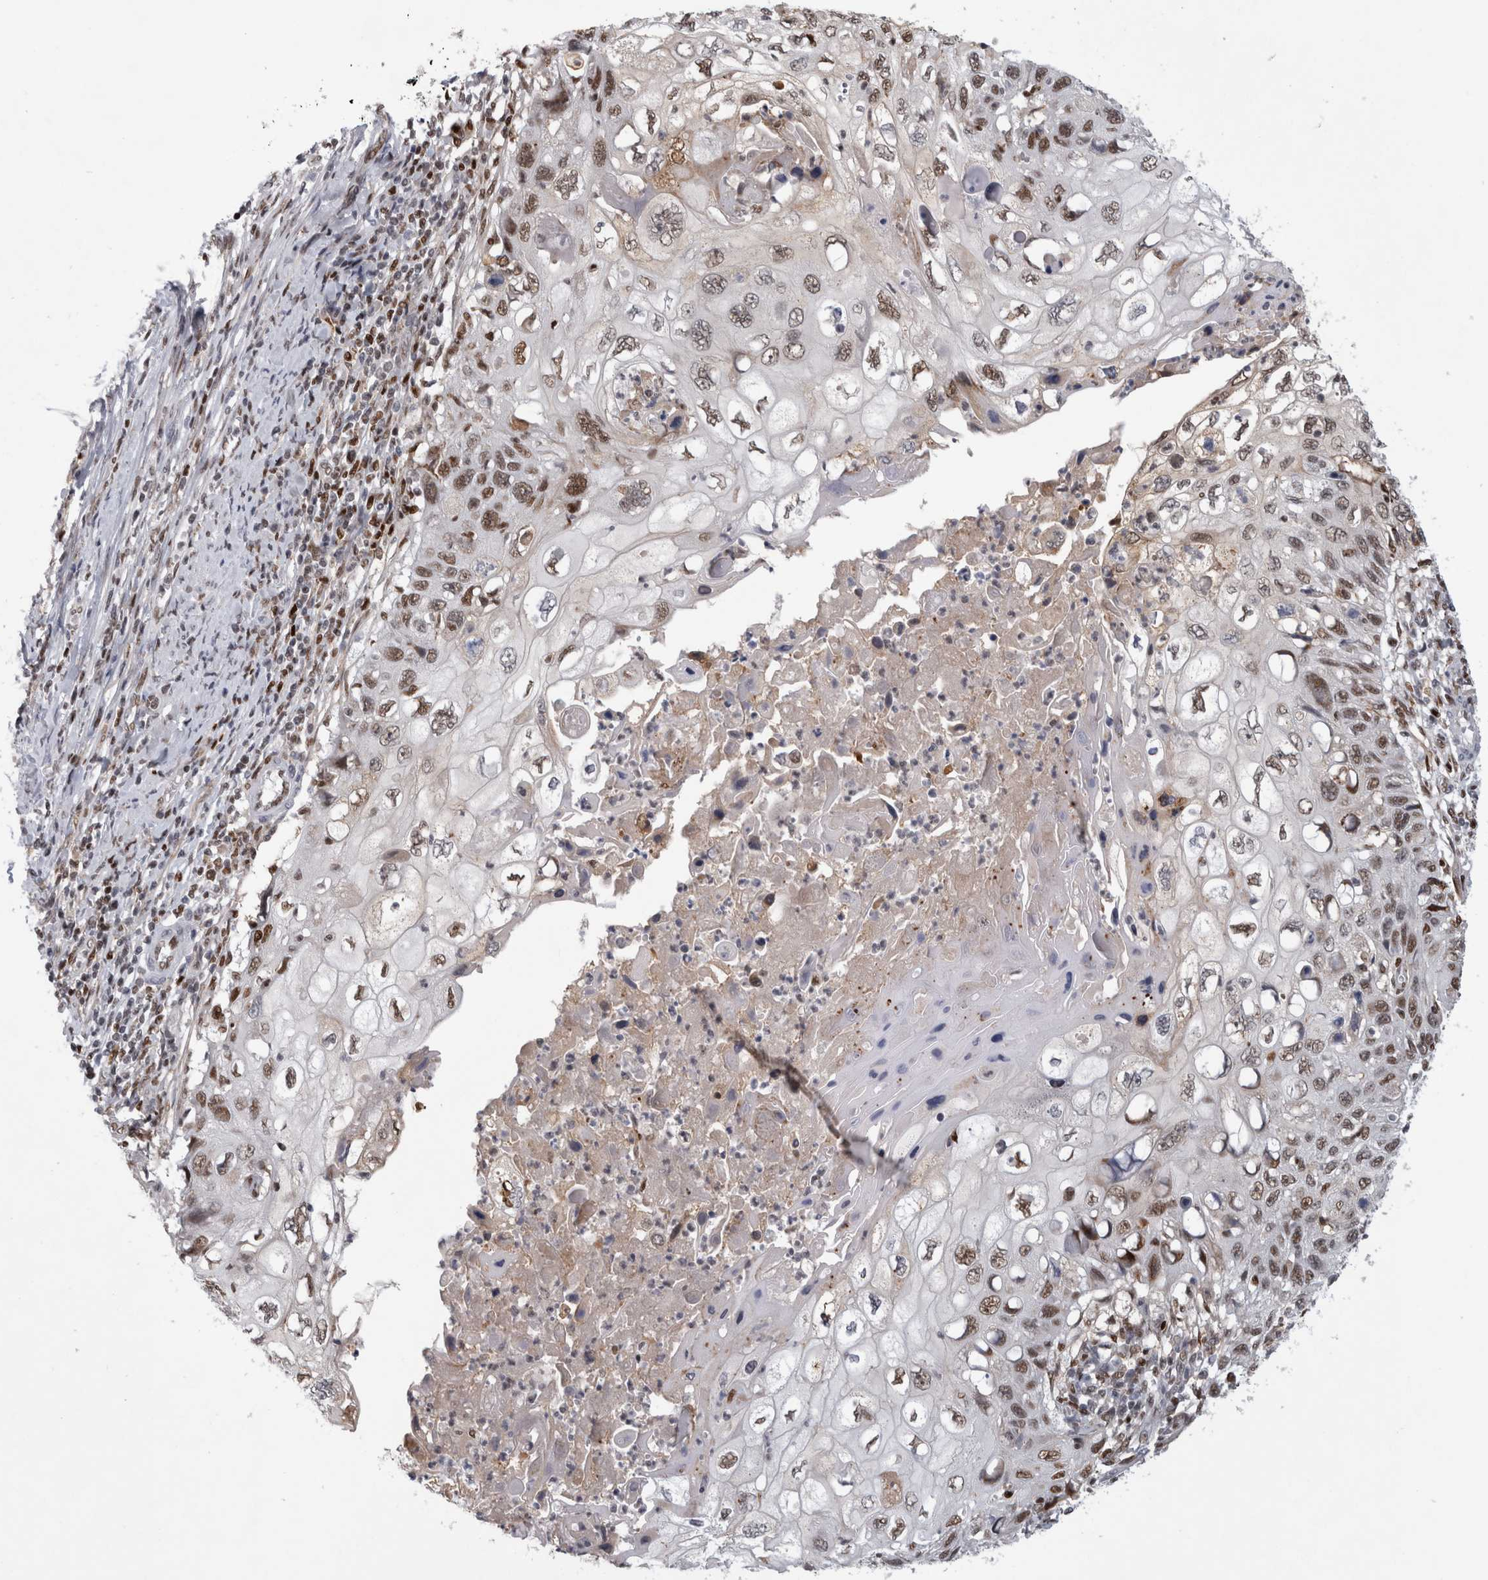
{"staining": {"intensity": "moderate", "quantity": ">75%", "location": "nuclear"}, "tissue": "cervical cancer", "cell_type": "Tumor cells", "image_type": "cancer", "snomed": [{"axis": "morphology", "description": "Squamous cell carcinoma, NOS"}, {"axis": "topography", "description": "Cervix"}], "caption": "A brown stain labels moderate nuclear staining of a protein in human squamous cell carcinoma (cervical) tumor cells. The staining is performed using DAB (3,3'-diaminobenzidine) brown chromogen to label protein expression. The nuclei are counter-stained blue using hematoxylin.", "gene": "SRARP", "patient": {"sex": "female", "age": 70}}